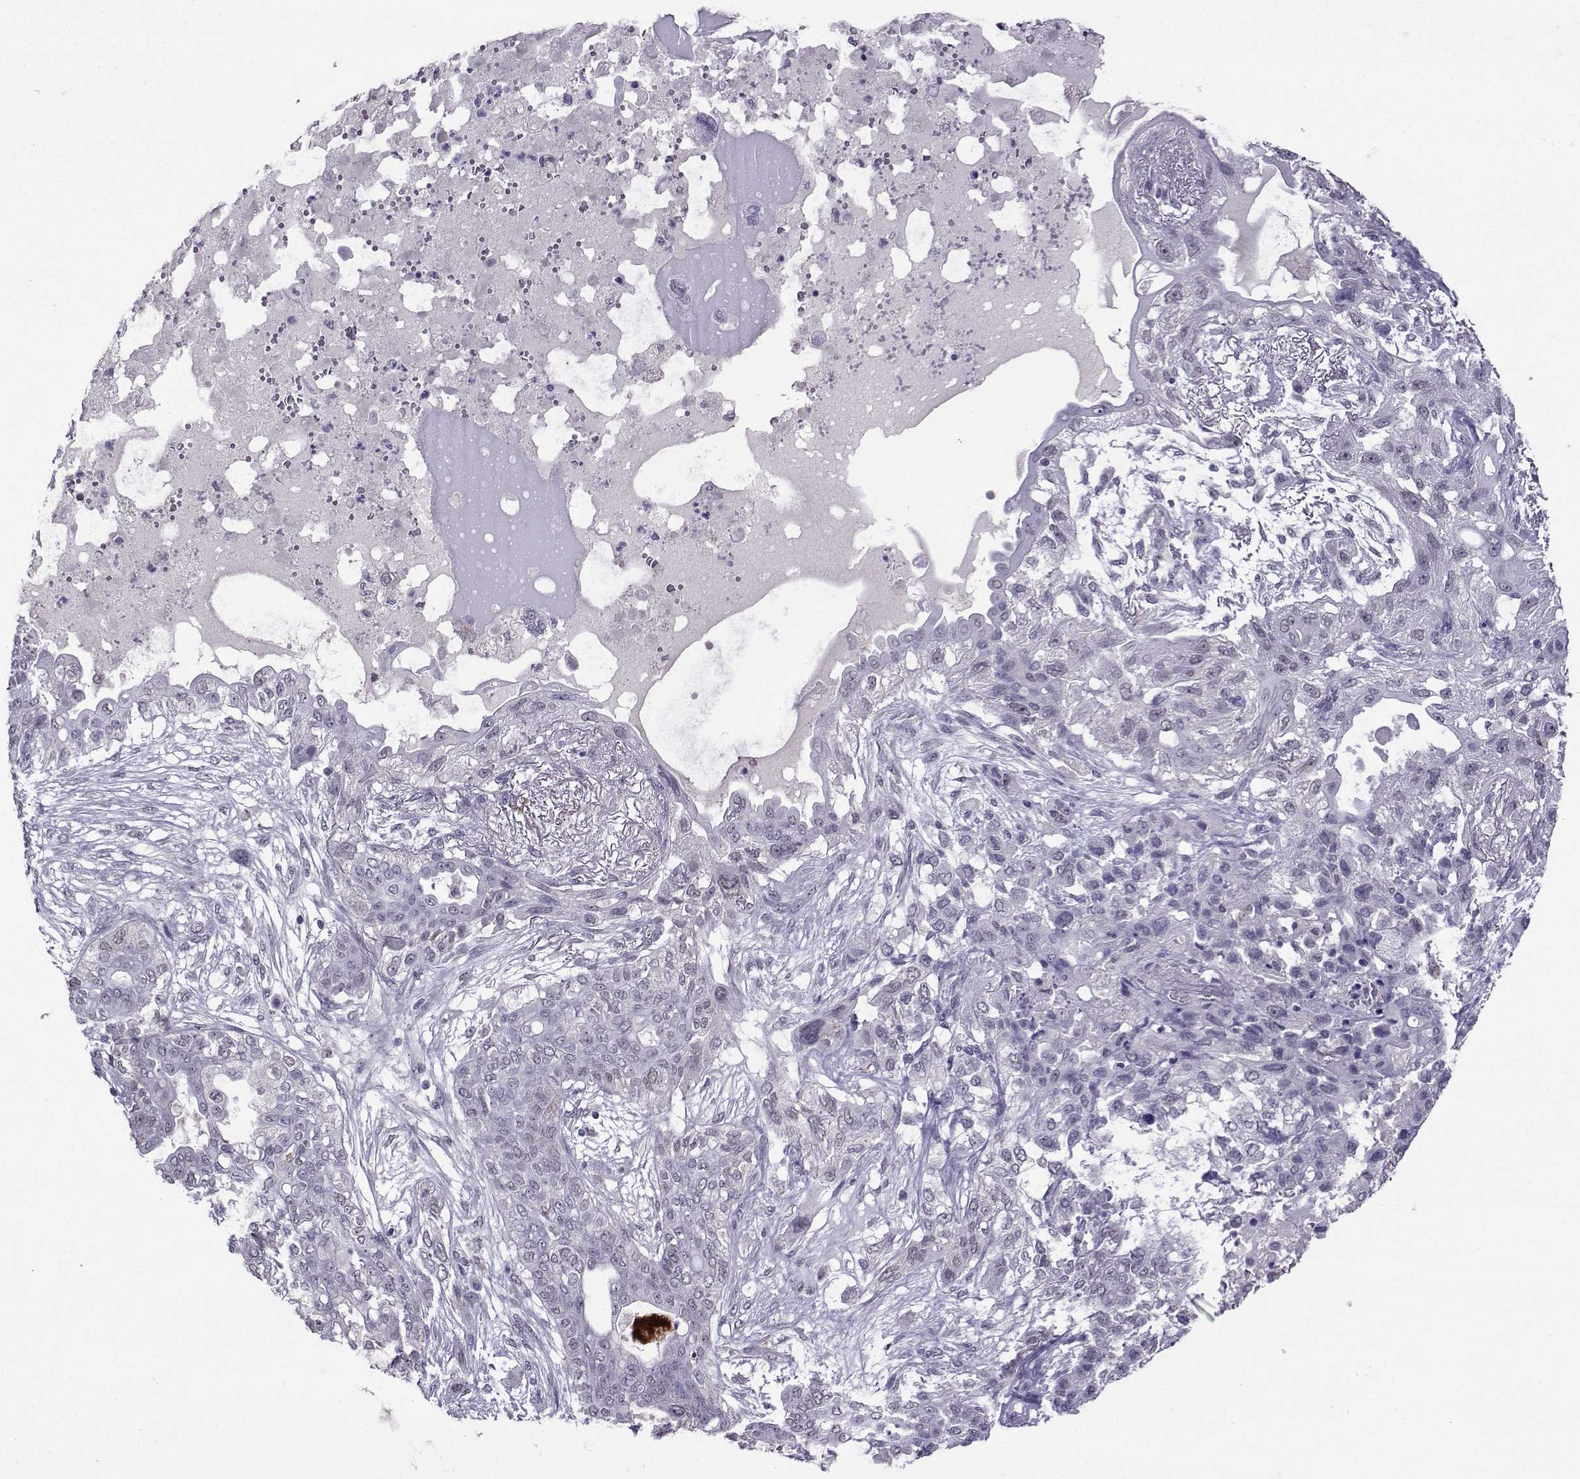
{"staining": {"intensity": "negative", "quantity": "none", "location": "none"}, "tissue": "lung cancer", "cell_type": "Tumor cells", "image_type": "cancer", "snomed": [{"axis": "morphology", "description": "Squamous cell carcinoma, NOS"}, {"axis": "topography", "description": "Lung"}], "caption": "Immunohistochemistry (IHC) of human lung squamous cell carcinoma exhibits no staining in tumor cells.", "gene": "DDX20", "patient": {"sex": "female", "age": 70}}